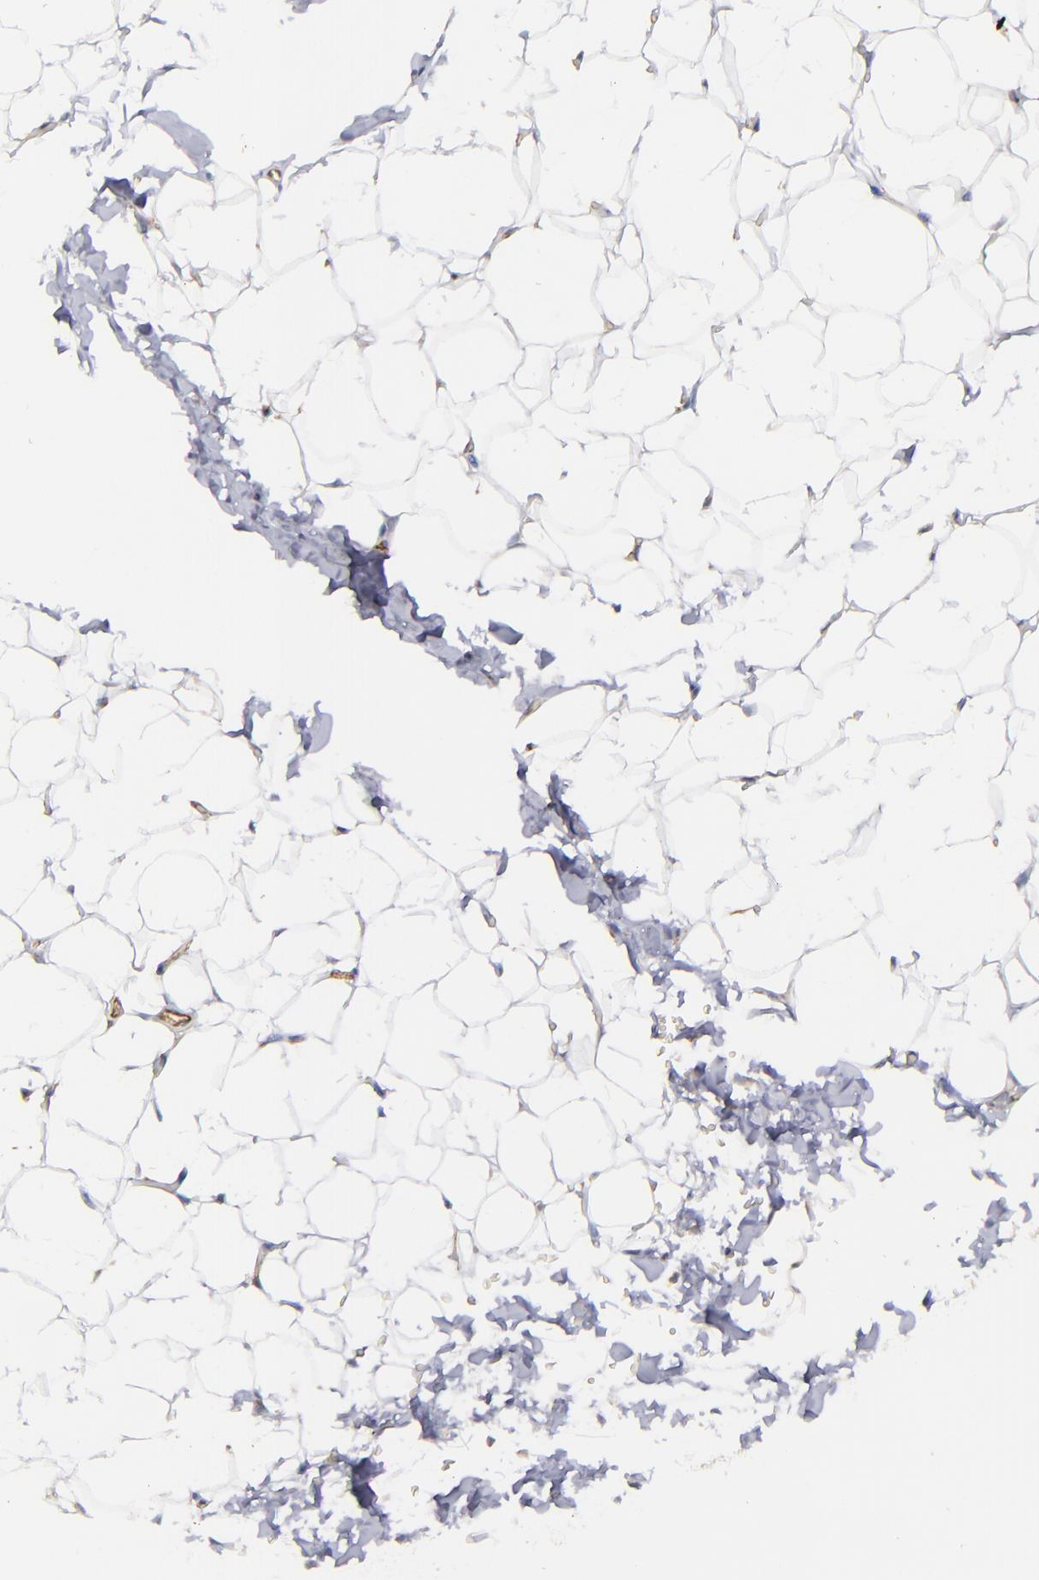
{"staining": {"intensity": "negative", "quantity": "none", "location": "none"}, "tissue": "adipose tissue", "cell_type": "Adipocytes", "image_type": "normal", "snomed": [{"axis": "morphology", "description": "Normal tissue, NOS"}, {"axis": "topography", "description": "Soft tissue"}], "caption": "High power microscopy image of an IHC histopathology image of benign adipose tissue, revealing no significant staining in adipocytes.", "gene": "ICAM1", "patient": {"sex": "male", "age": 26}}